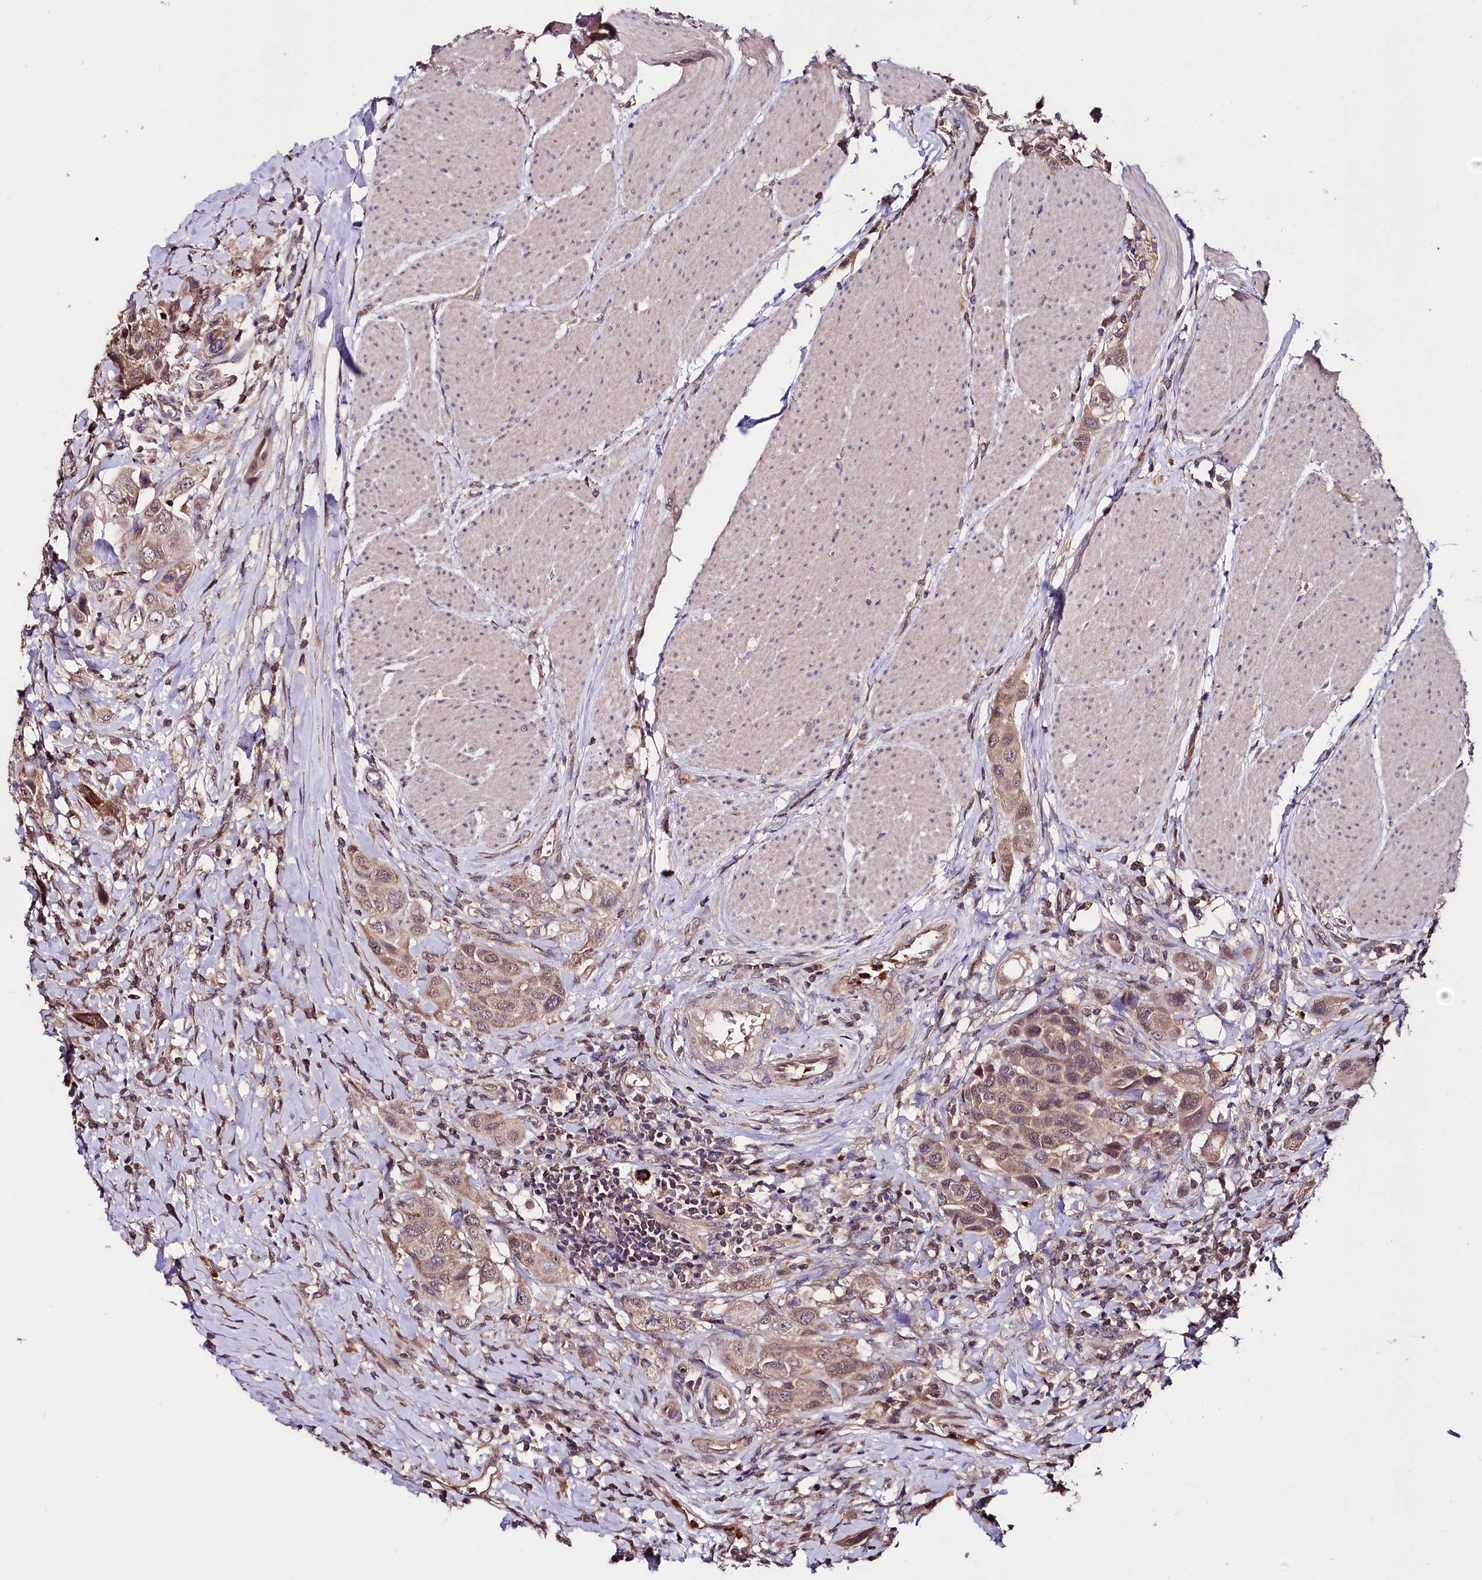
{"staining": {"intensity": "weak", "quantity": ">75%", "location": "cytoplasmic/membranous"}, "tissue": "urothelial cancer", "cell_type": "Tumor cells", "image_type": "cancer", "snomed": [{"axis": "morphology", "description": "Urothelial carcinoma, High grade"}, {"axis": "topography", "description": "Urinary bladder"}], "caption": "Immunohistochemical staining of human urothelial cancer demonstrates low levels of weak cytoplasmic/membranous expression in approximately >75% of tumor cells.", "gene": "KLRB1", "patient": {"sex": "male", "age": 50}}